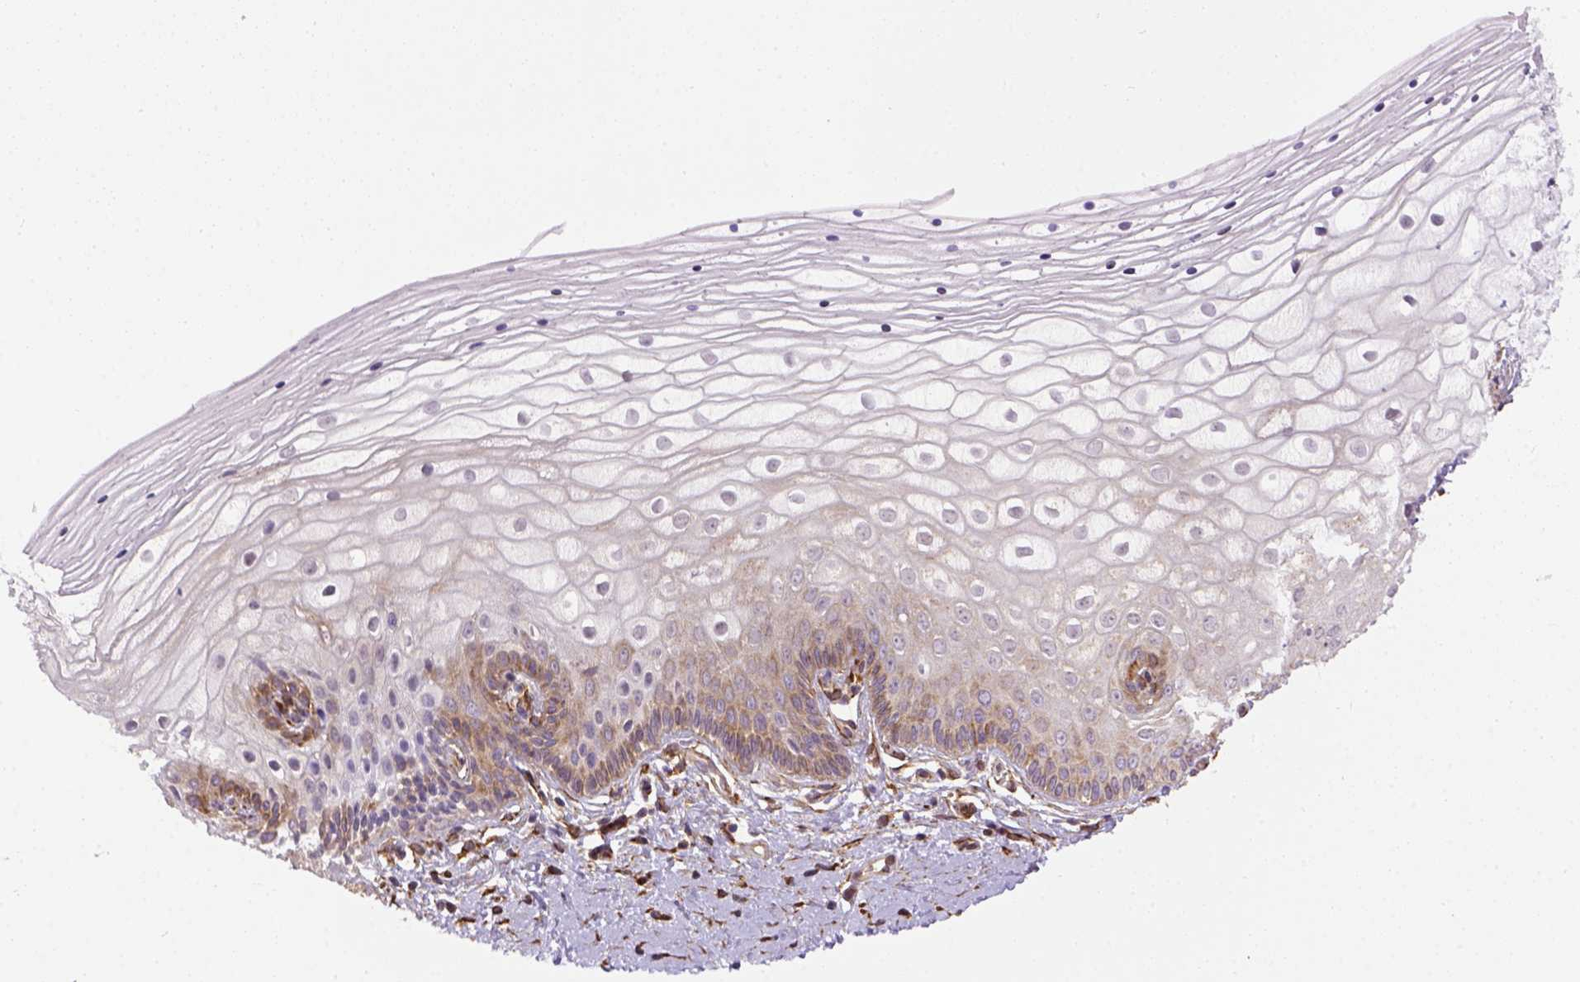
{"staining": {"intensity": "moderate", "quantity": ">75%", "location": "cytoplasmic/membranous"}, "tissue": "vagina", "cell_type": "Squamous epithelial cells", "image_type": "normal", "snomed": [{"axis": "morphology", "description": "Normal tissue, NOS"}, {"axis": "topography", "description": "Vagina"}], "caption": "Moderate cytoplasmic/membranous staining for a protein is present in approximately >75% of squamous epithelial cells of normal vagina using immunohistochemistry (IHC).", "gene": "KAZN", "patient": {"sex": "female", "age": 39}}